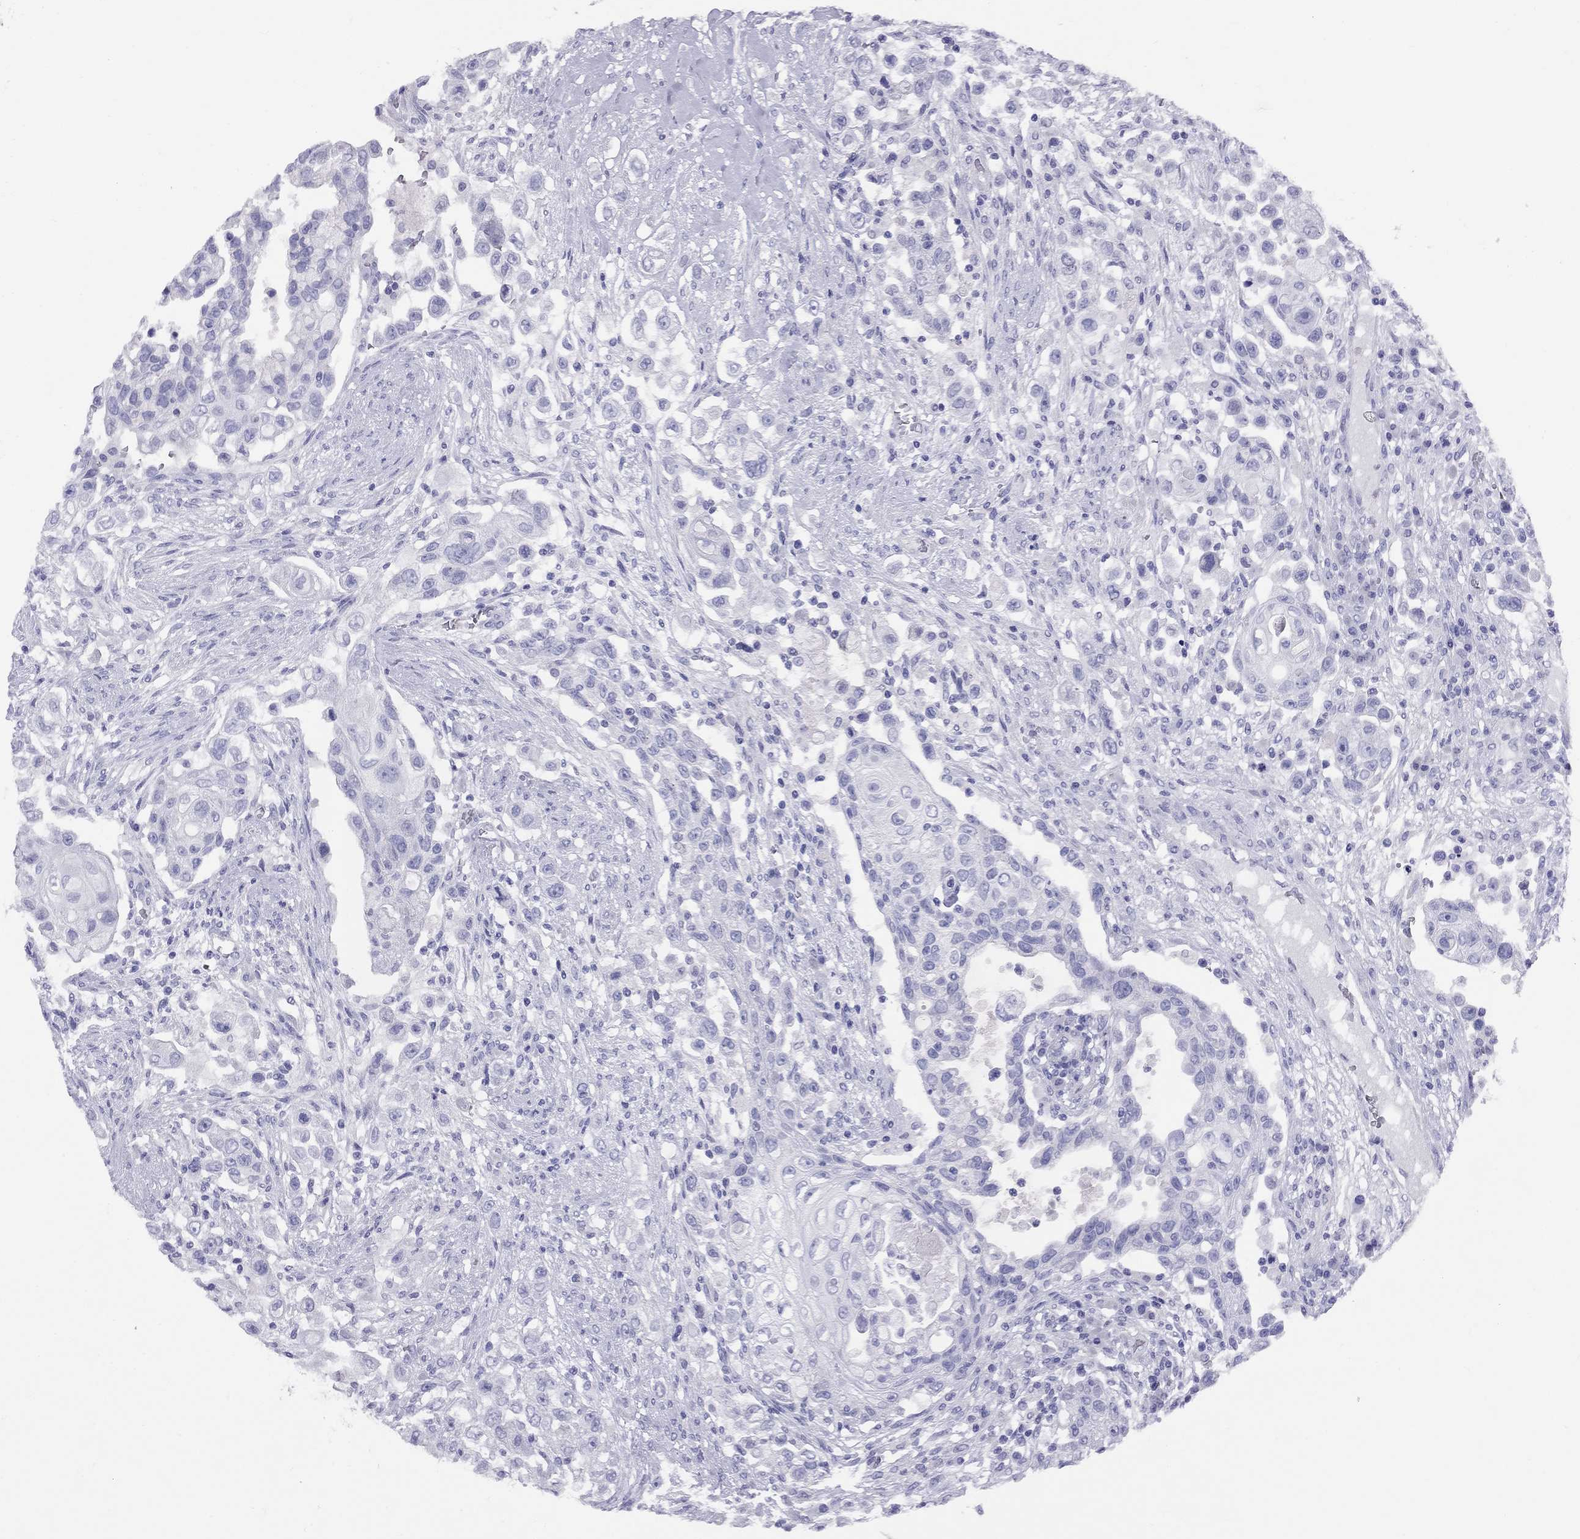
{"staining": {"intensity": "negative", "quantity": "none", "location": "none"}, "tissue": "urothelial cancer", "cell_type": "Tumor cells", "image_type": "cancer", "snomed": [{"axis": "morphology", "description": "Urothelial carcinoma, High grade"}, {"axis": "topography", "description": "Urinary bladder"}], "caption": "An immunohistochemistry (IHC) micrograph of urothelial cancer is shown. There is no staining in tumor cells of urothelial cancer. (DAB IHC with hematoxylin counter stain).", "gene": "FSCN3", "patient": {"sex": "female", "age": 56}}